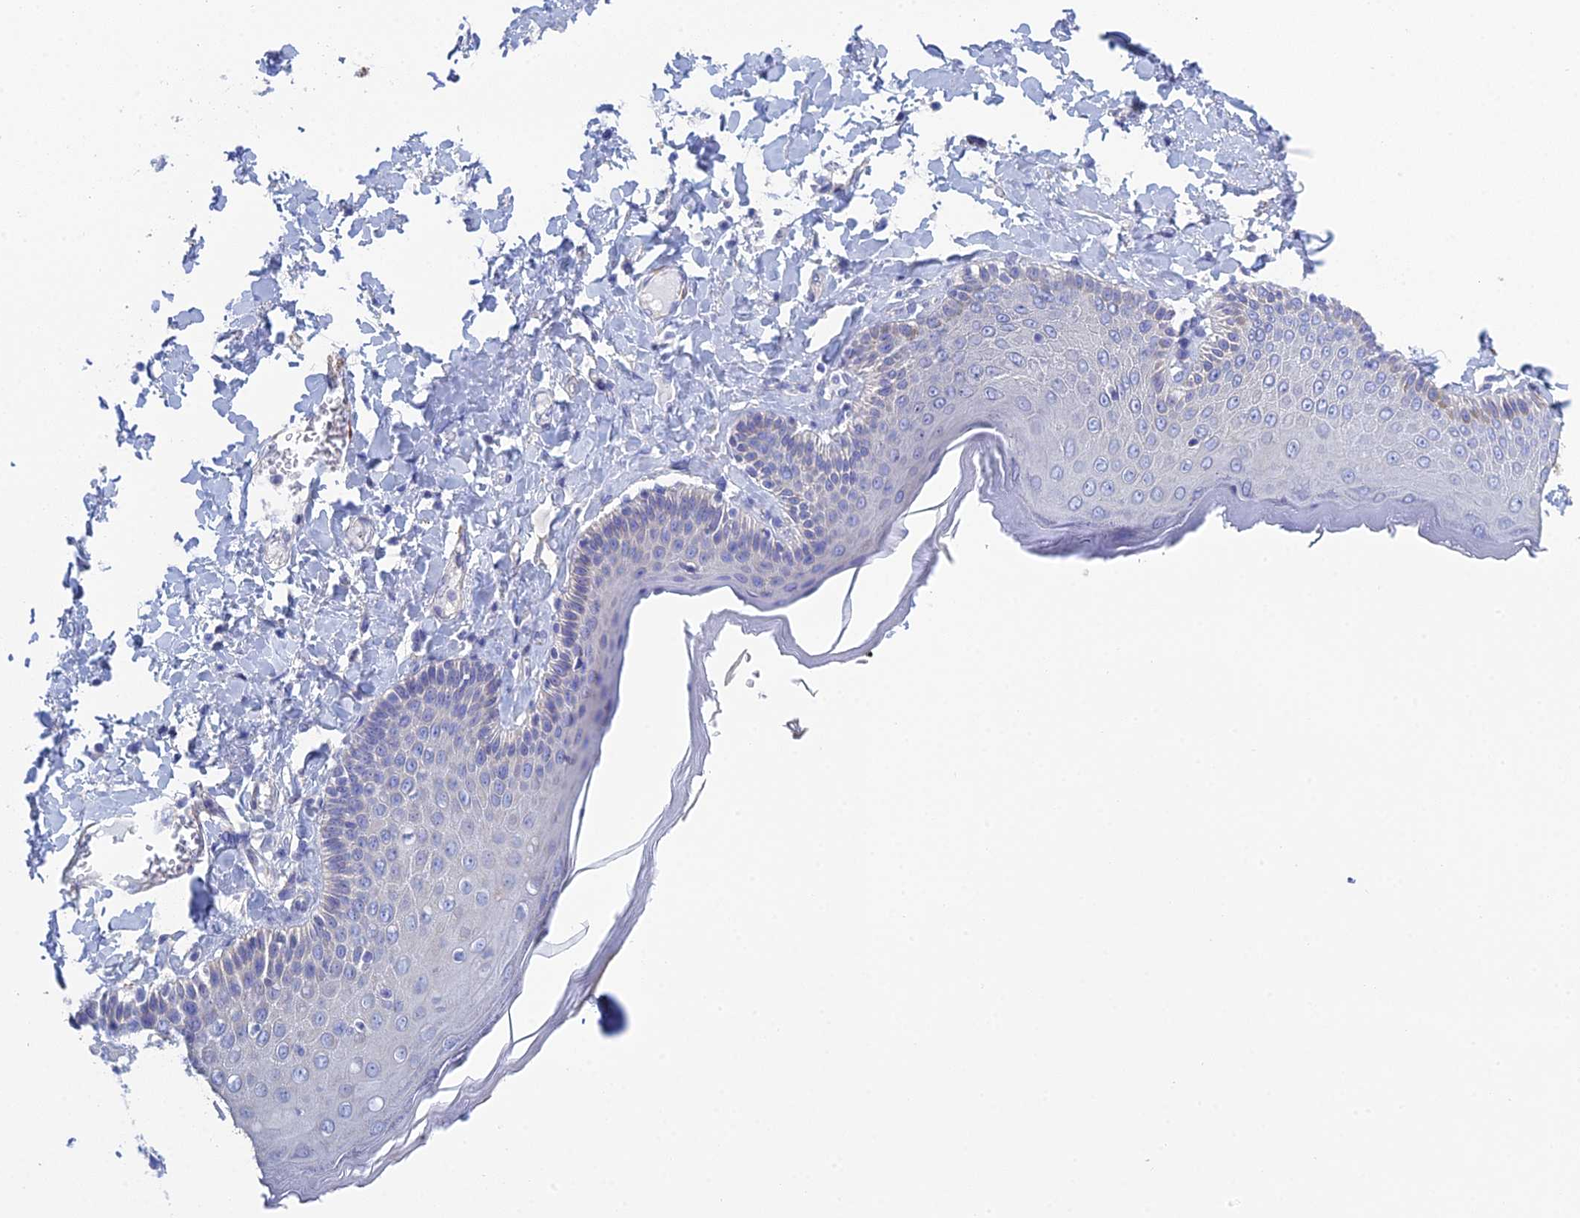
{"staining": {"intensity": "weak", "quantity": "<25%", "location": "cytoplasmic/membranous"}, "tissue": "skin", "cell_type": "Epidermal cells", "image_type": "normal", "snomed": [{"axis": "morphology", "description": "Normal tissue, NOS"}, {"axis": "topography", "description": "Anal"}], "caption": "This is an IHC image of normal human skin. There is no staining in epidermal cells.", "gene": "PCDHA8", "patient": {"sex": "male", "age": 69}}